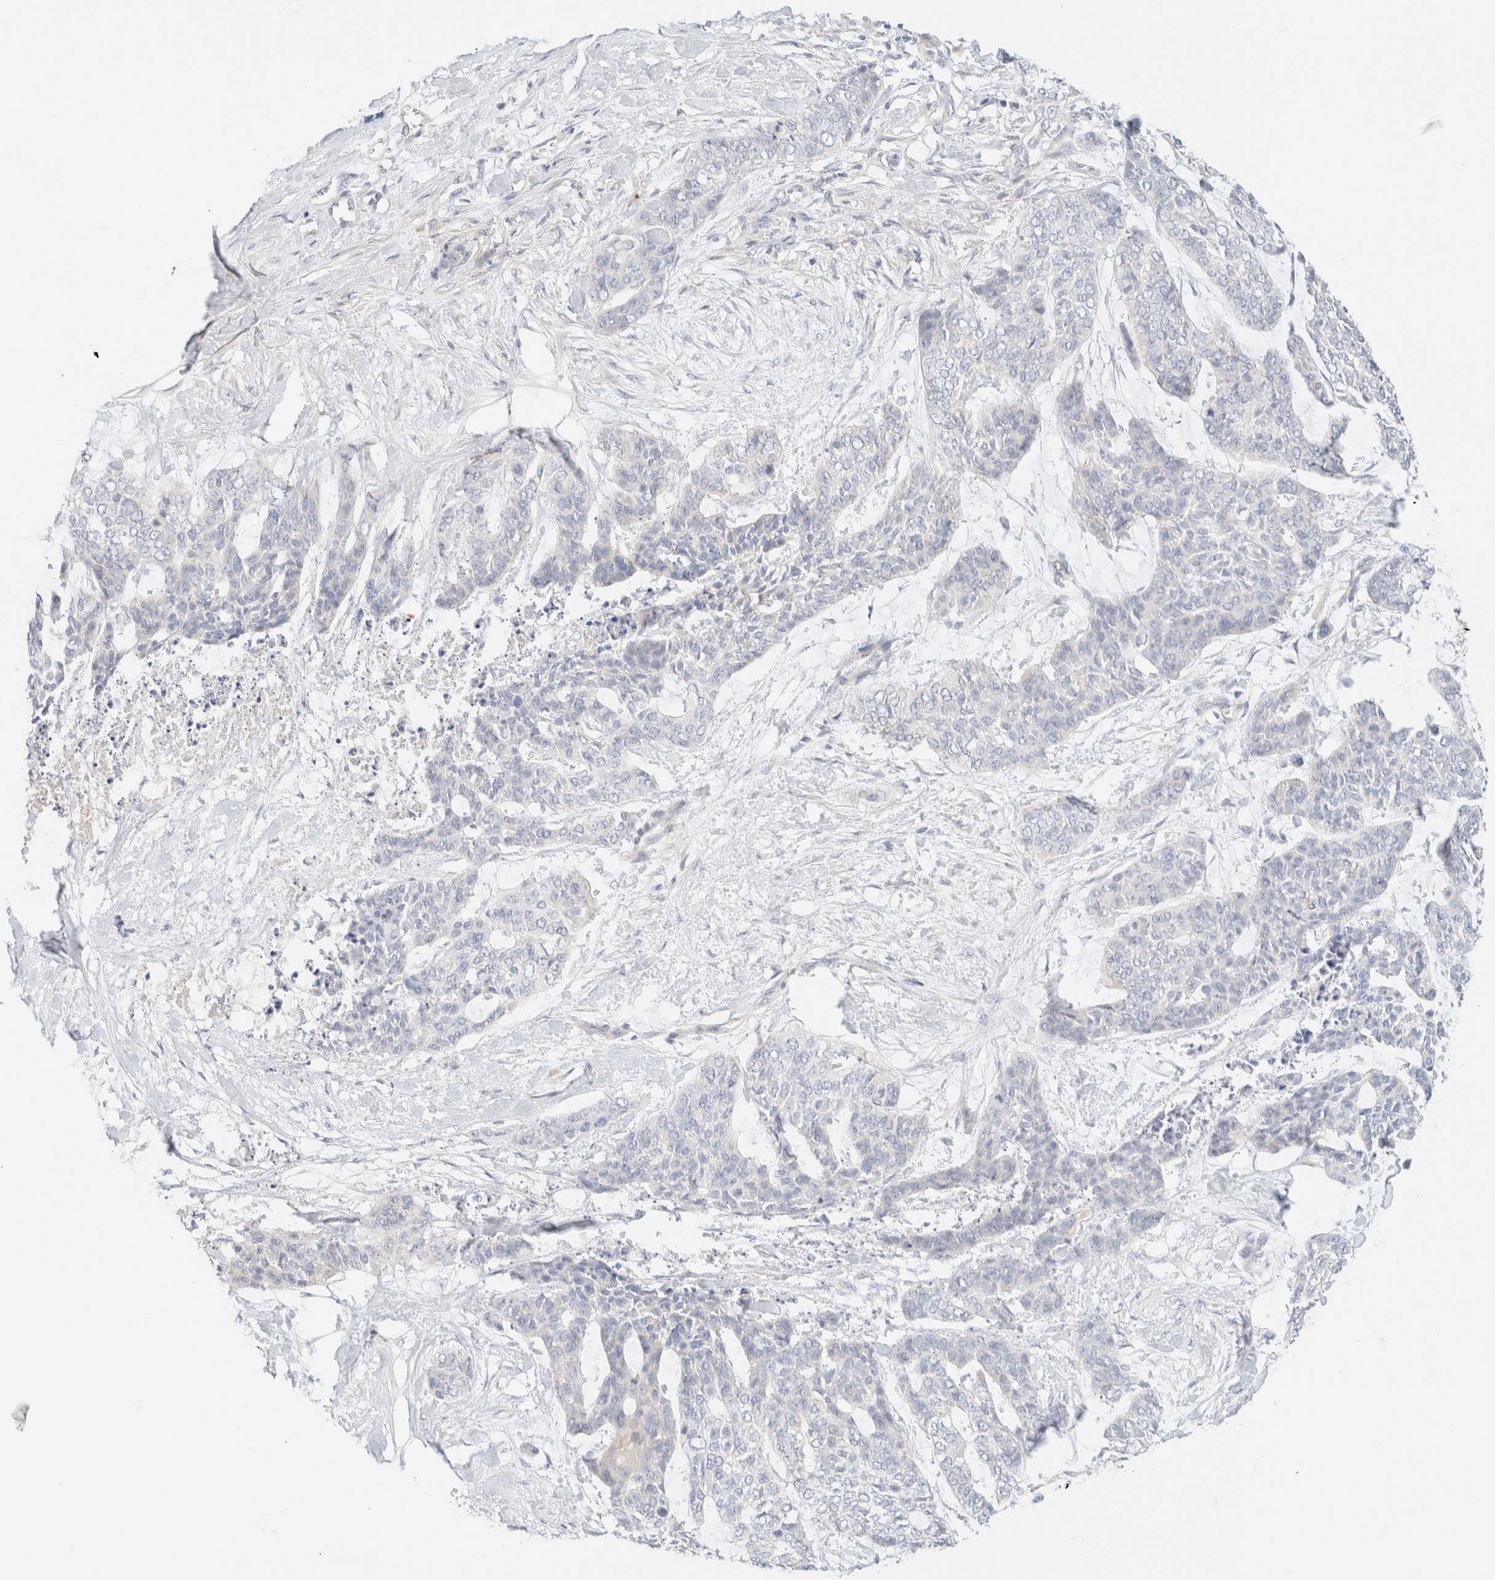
{"staining": {"intensity": "negative", "quantity": "none", "location": "none"}, "tissue": "skin cancer", "cell_type": "Tumor cells", "image_type": "cancer", "snomed": [{"axis": "morphology", "description": "Basal cell carcinoma"}, {"axis": "topography", "description": "Skin"}], "caption": "Immunohistochemical staining of human skin basal cell carcinoma reveals no significant staining in tumor cells.", "gene": "SARM1", "patient": {"sex": "female", "age": 64}}